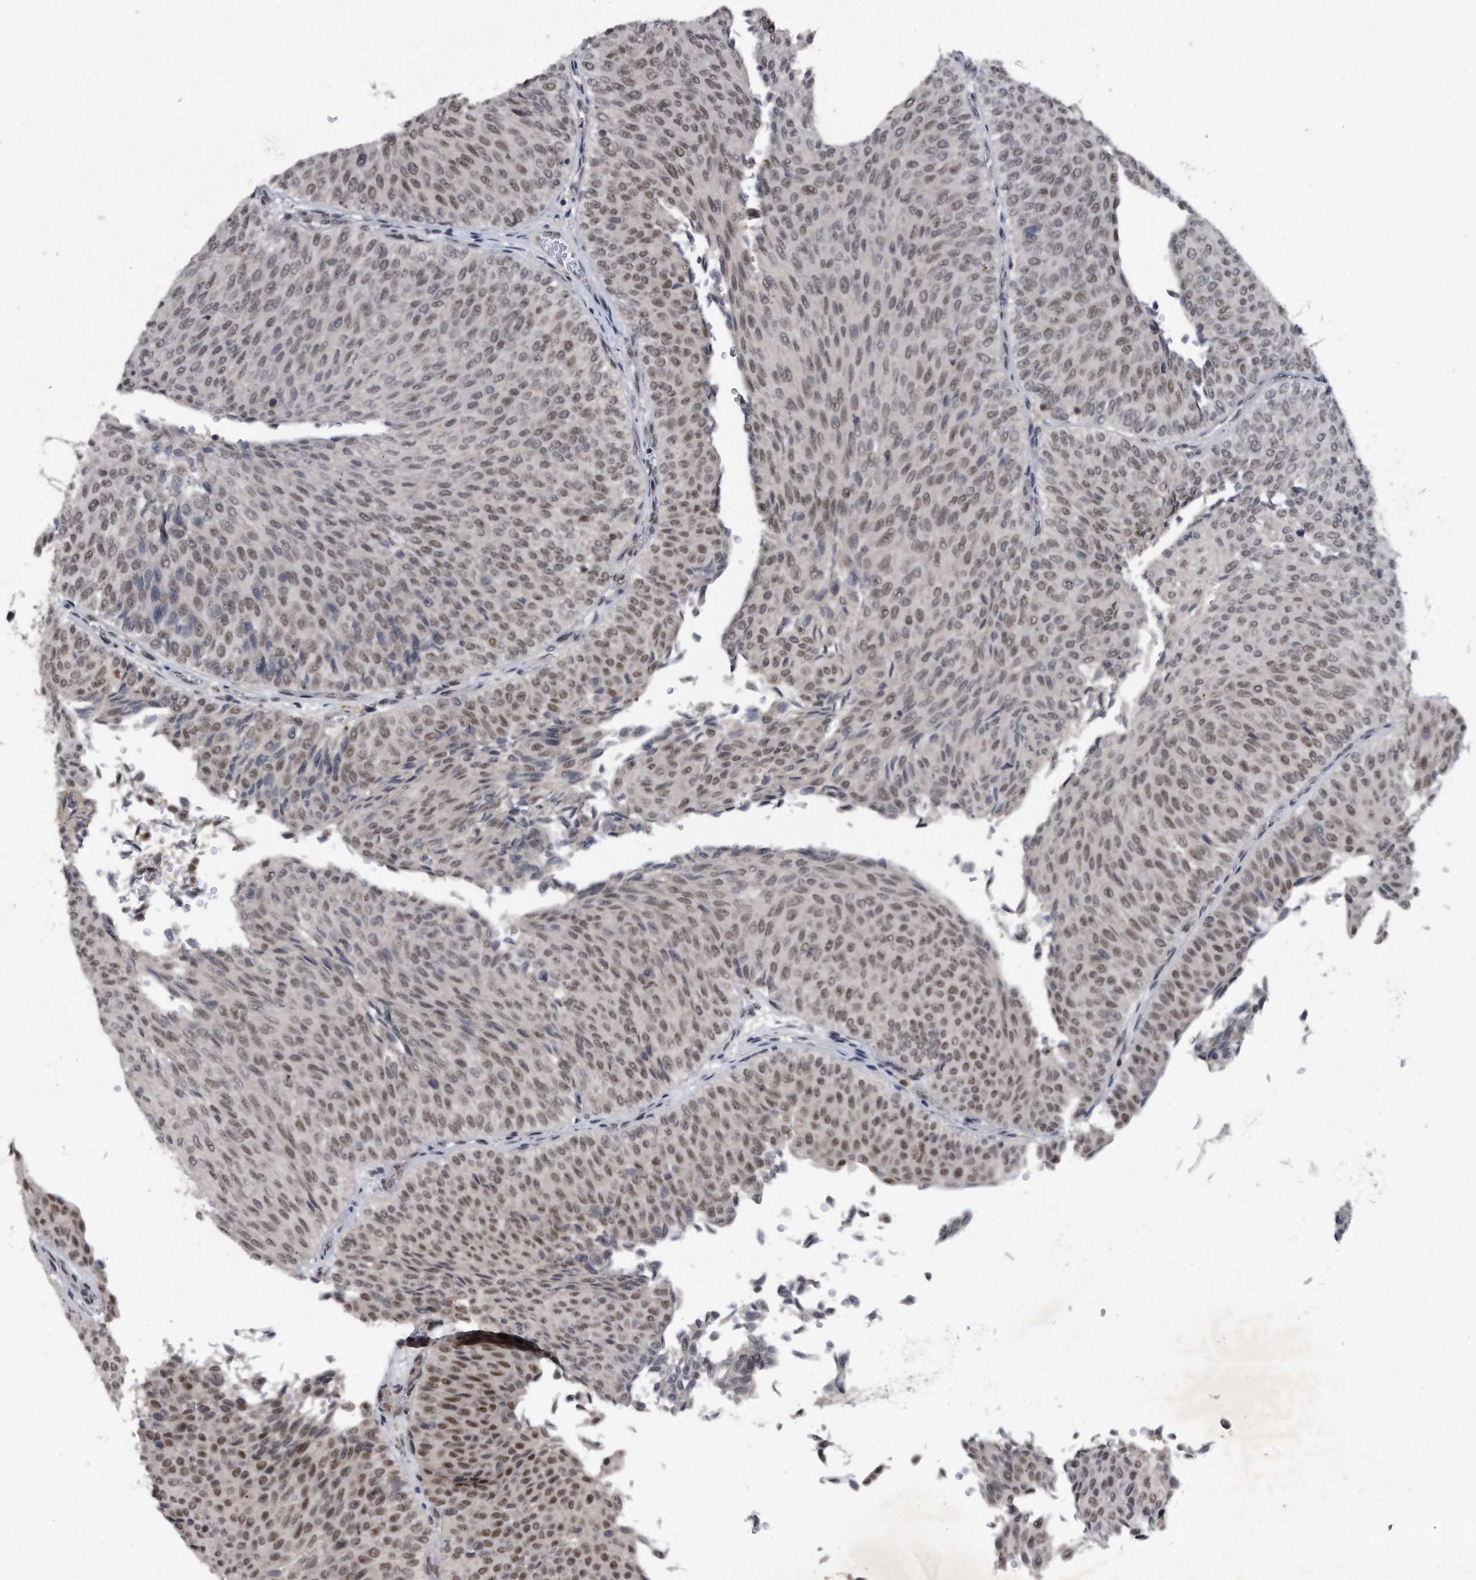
{"staining": {"intensity": "moderate", "quantity": ">75%", "location": "nuclear"}, "tissue": "urothelial cancer", "cell_type": "Tumor cells", "image_type": "cancer", "snomed": [{"axis": "morphology", "description": "Urothelial carcinoma, Low grade"}, {"axis": "topography", "description": "Urinary bladder"}], "caption": "This photomicrograph shows immunohistochemistry staining of human low-grade urothelial carcinoma, with medium moderate nuclear expression in approximately >75% of tumor cells.", "gene": "VIRMA", "patient": {"sex": "male", "age": 78}}